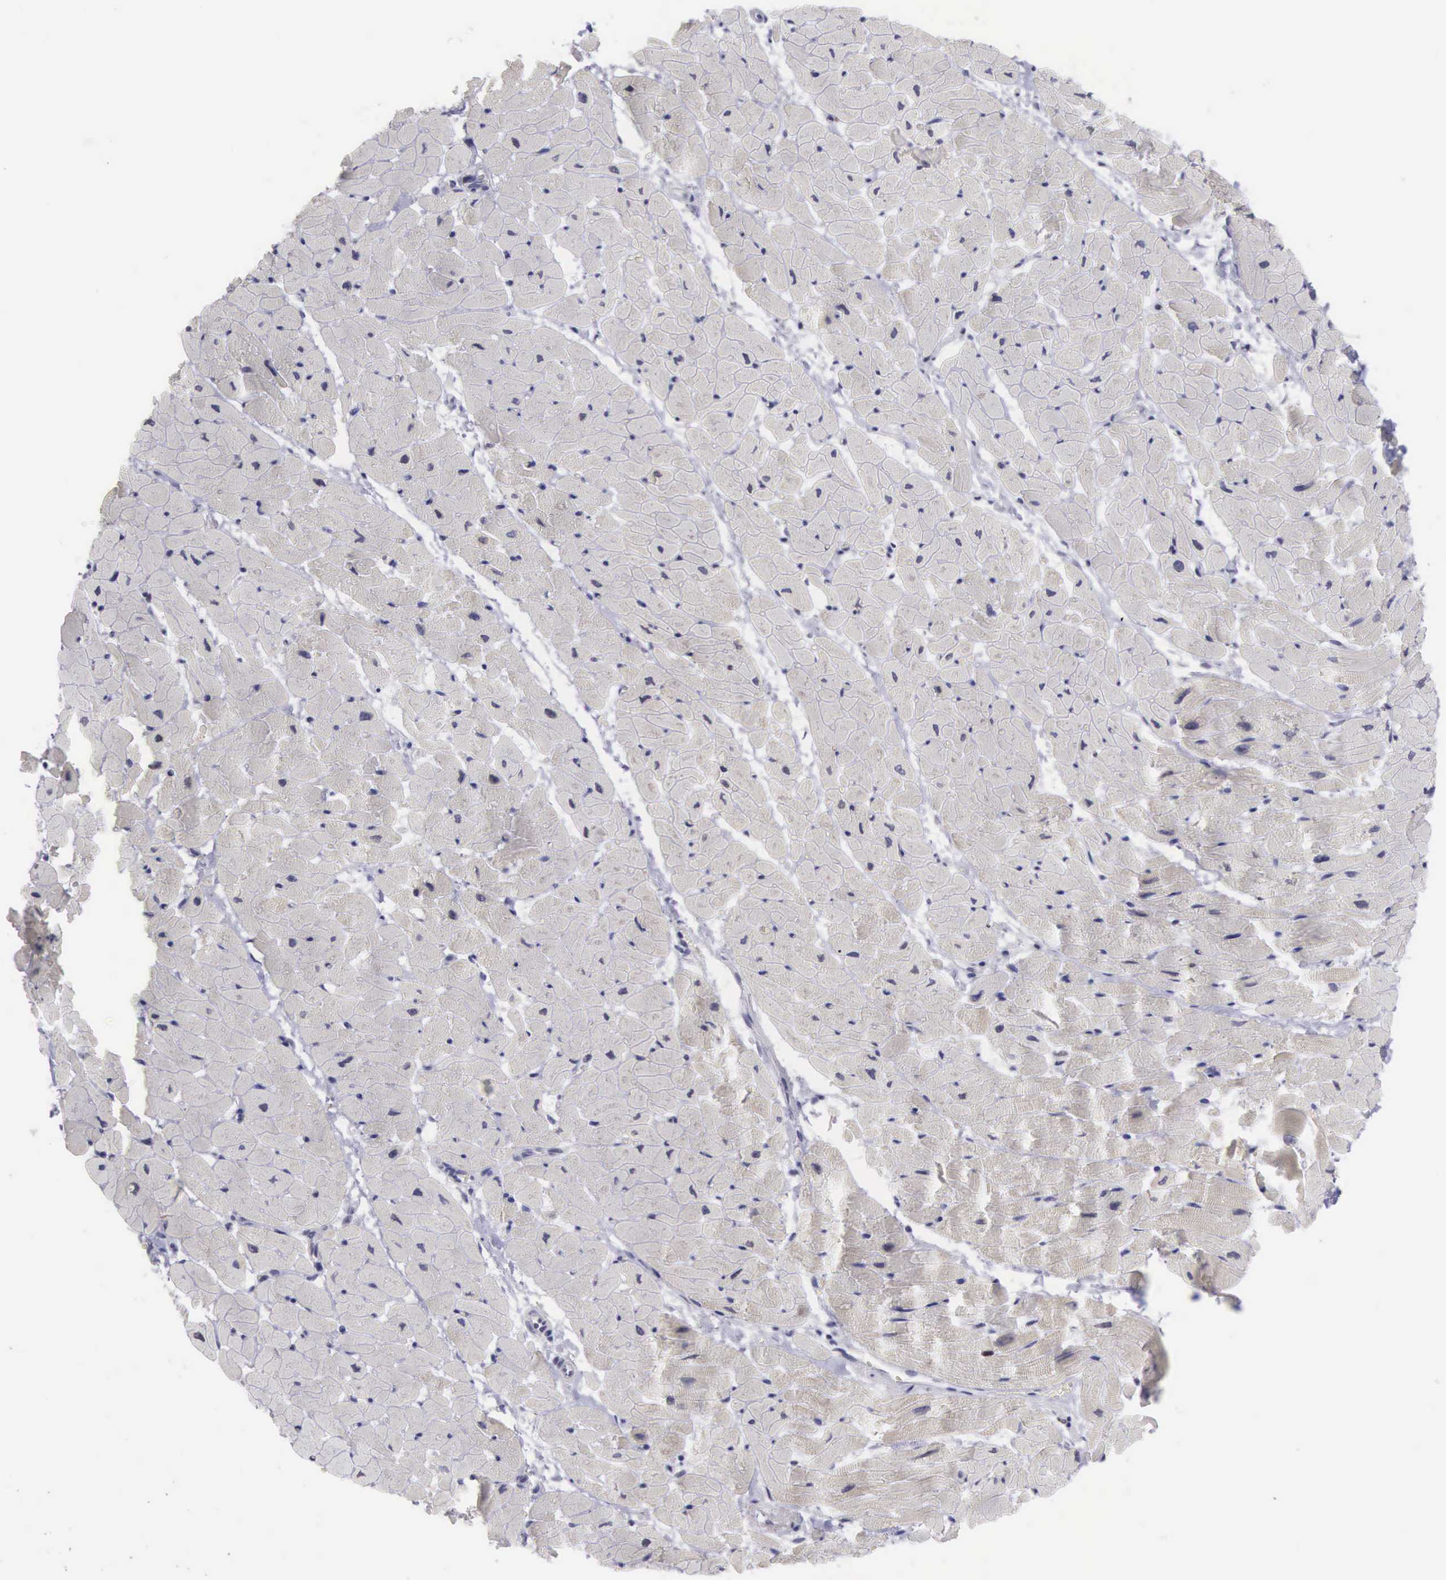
{"staining": {"intensity": "weak", "quantity": "<25%", "location": "nuclear"}, "tissue": "heart muscle", "cell_type": "Cardiomyocytes", "image_type": "normal", "snomed": [{"axis": "morphology", "description": "Normal tissue, NOS"}, {"axis": "topography", "description": "Heart"}], "caption": "Immunohistochemical staining of unremarkable human heart muscle exhibits no significant staining in cardiomyocytes.", "gene": "VRK1", "patient": {"sex": "female", "age": 19}}